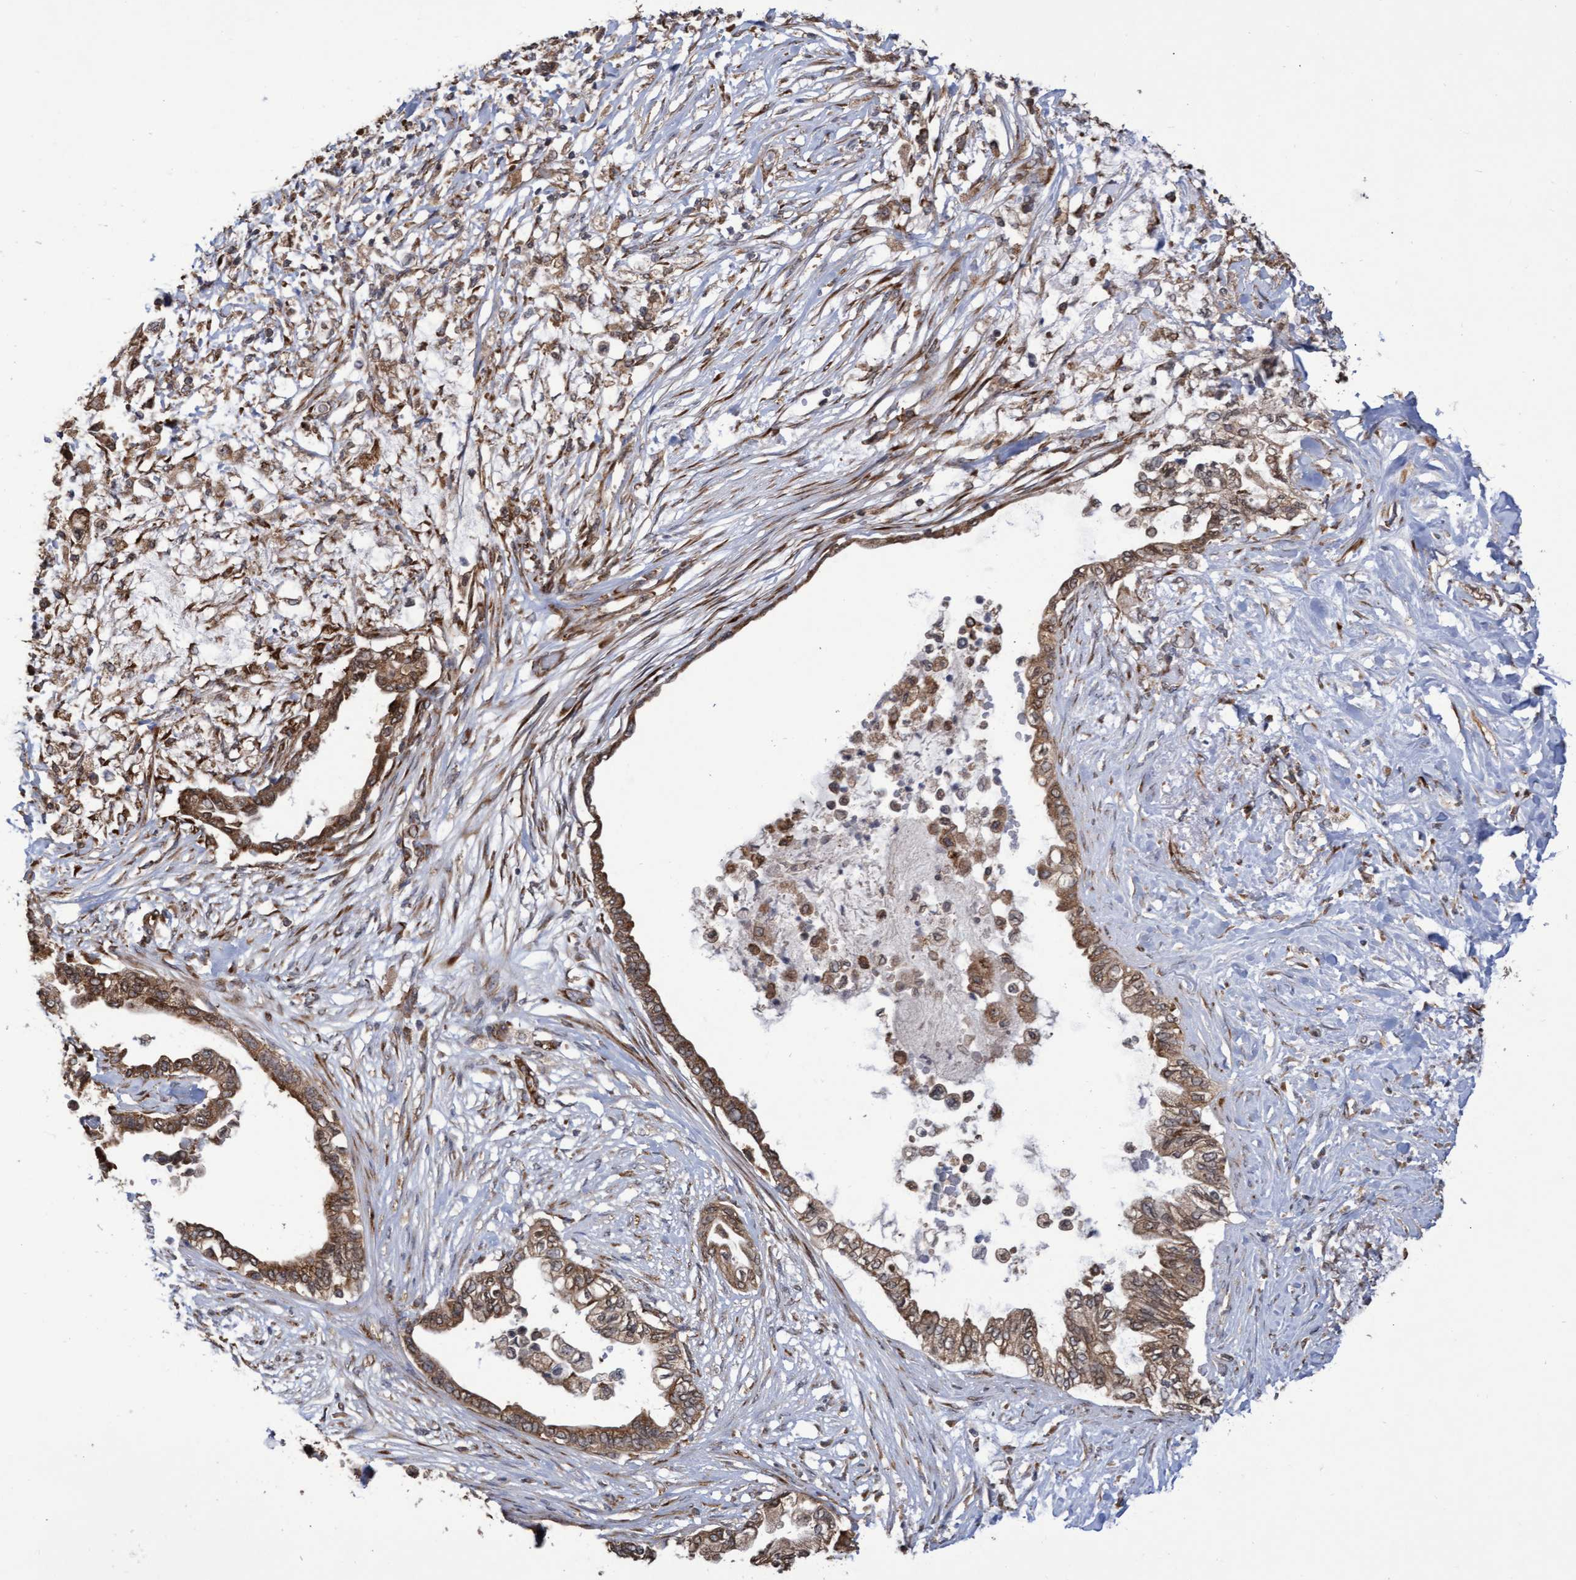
{"staining": {"intensity": "moderate", "quantity": ">75%", "location": "cytoplasmic/membranous"}, "tissue": "pancreatic cancer", "cell_type": "Tumor cells", "image_type": "cancer", "snomed": [{"axis": "morphology", "description": "Normal tissue, NOS"}, {"axis": "morphology", "description": "Adenocarcinoma, NOS"}, {"axis": "topography", "description": "Pancreas"}, {"axis": "topography", "description": "Duodenum"}], "caption": "Immunohistochemical staining of human pancreatic cancer (adenocarcinoma) demonstrates medium levels of moderate cytoplasmic/membranous staining in approximately >75% of tumor cells. The staining is performed using DAB brown chromogen to label protein expression. The nuclei are counter-stained blue using hematoxylin.", "gene": "ABCF2", "patient": {"sex": "female", "age": 60}}